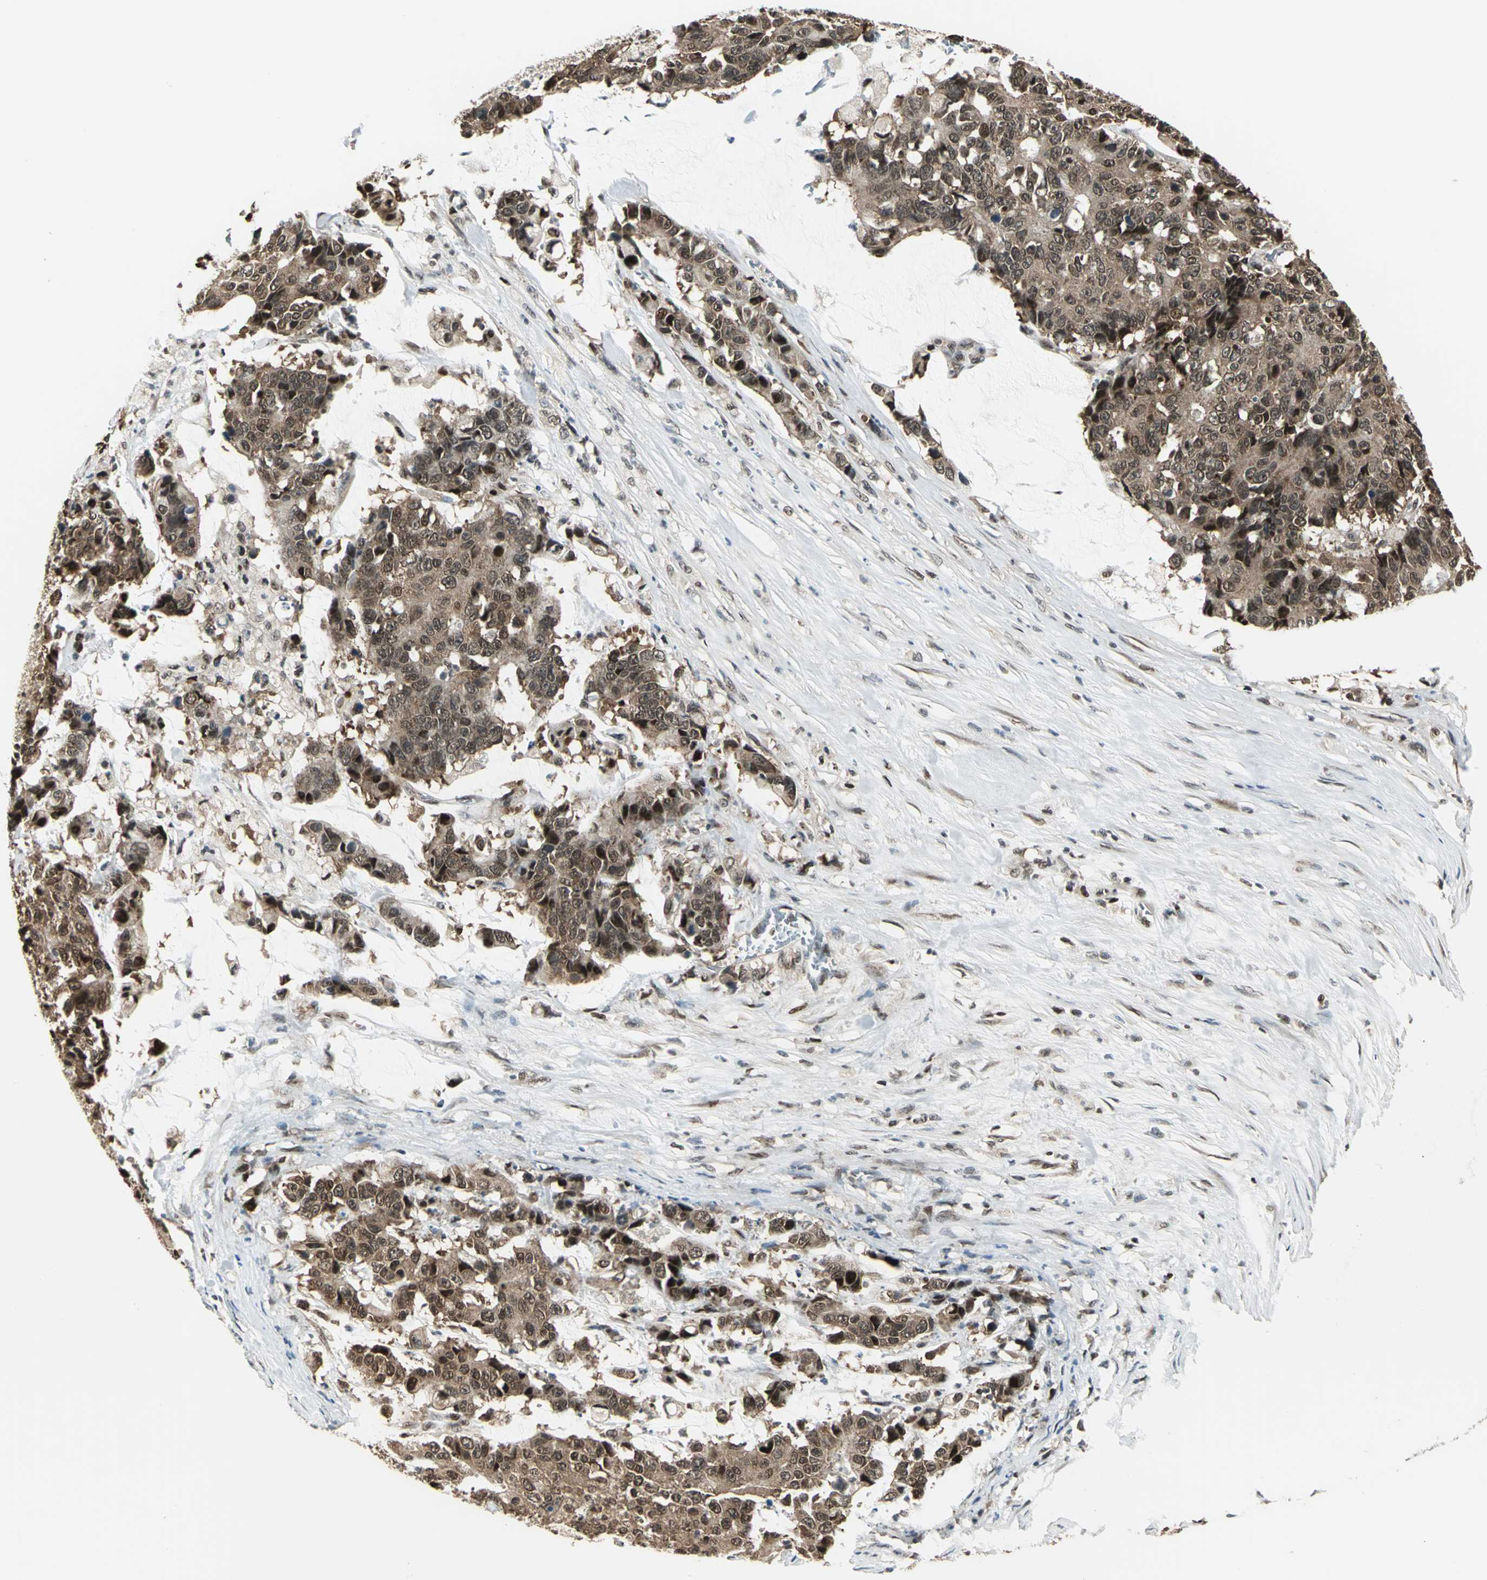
{"staining": {"intensity": "moderate", "quantity": ">75%", "location": "cytoplasmic/membranous,nuclear"}, "tissue": "colorectal cancer", "cell_type": "Tumor cells", "image_type": "cancer", "snomed": [{"axis": "morphology", "description": "Adenocarcinoma, NOS"}, {"axis": "topography", "description": "Colon"}], "caption": "IHC histopathology image of neoplastic tissue: colorectal adenocarcinoma stained using IHC exhibits medium levels of moderate protein expression localized specifically in the cytoplasmic/membranous and nuclear of tumor cells, appearing as a cytoplasmic/membranous and nuclear brown color.", "gene": "PSMC3", "patient": {"sex": "female", "age": 86}}